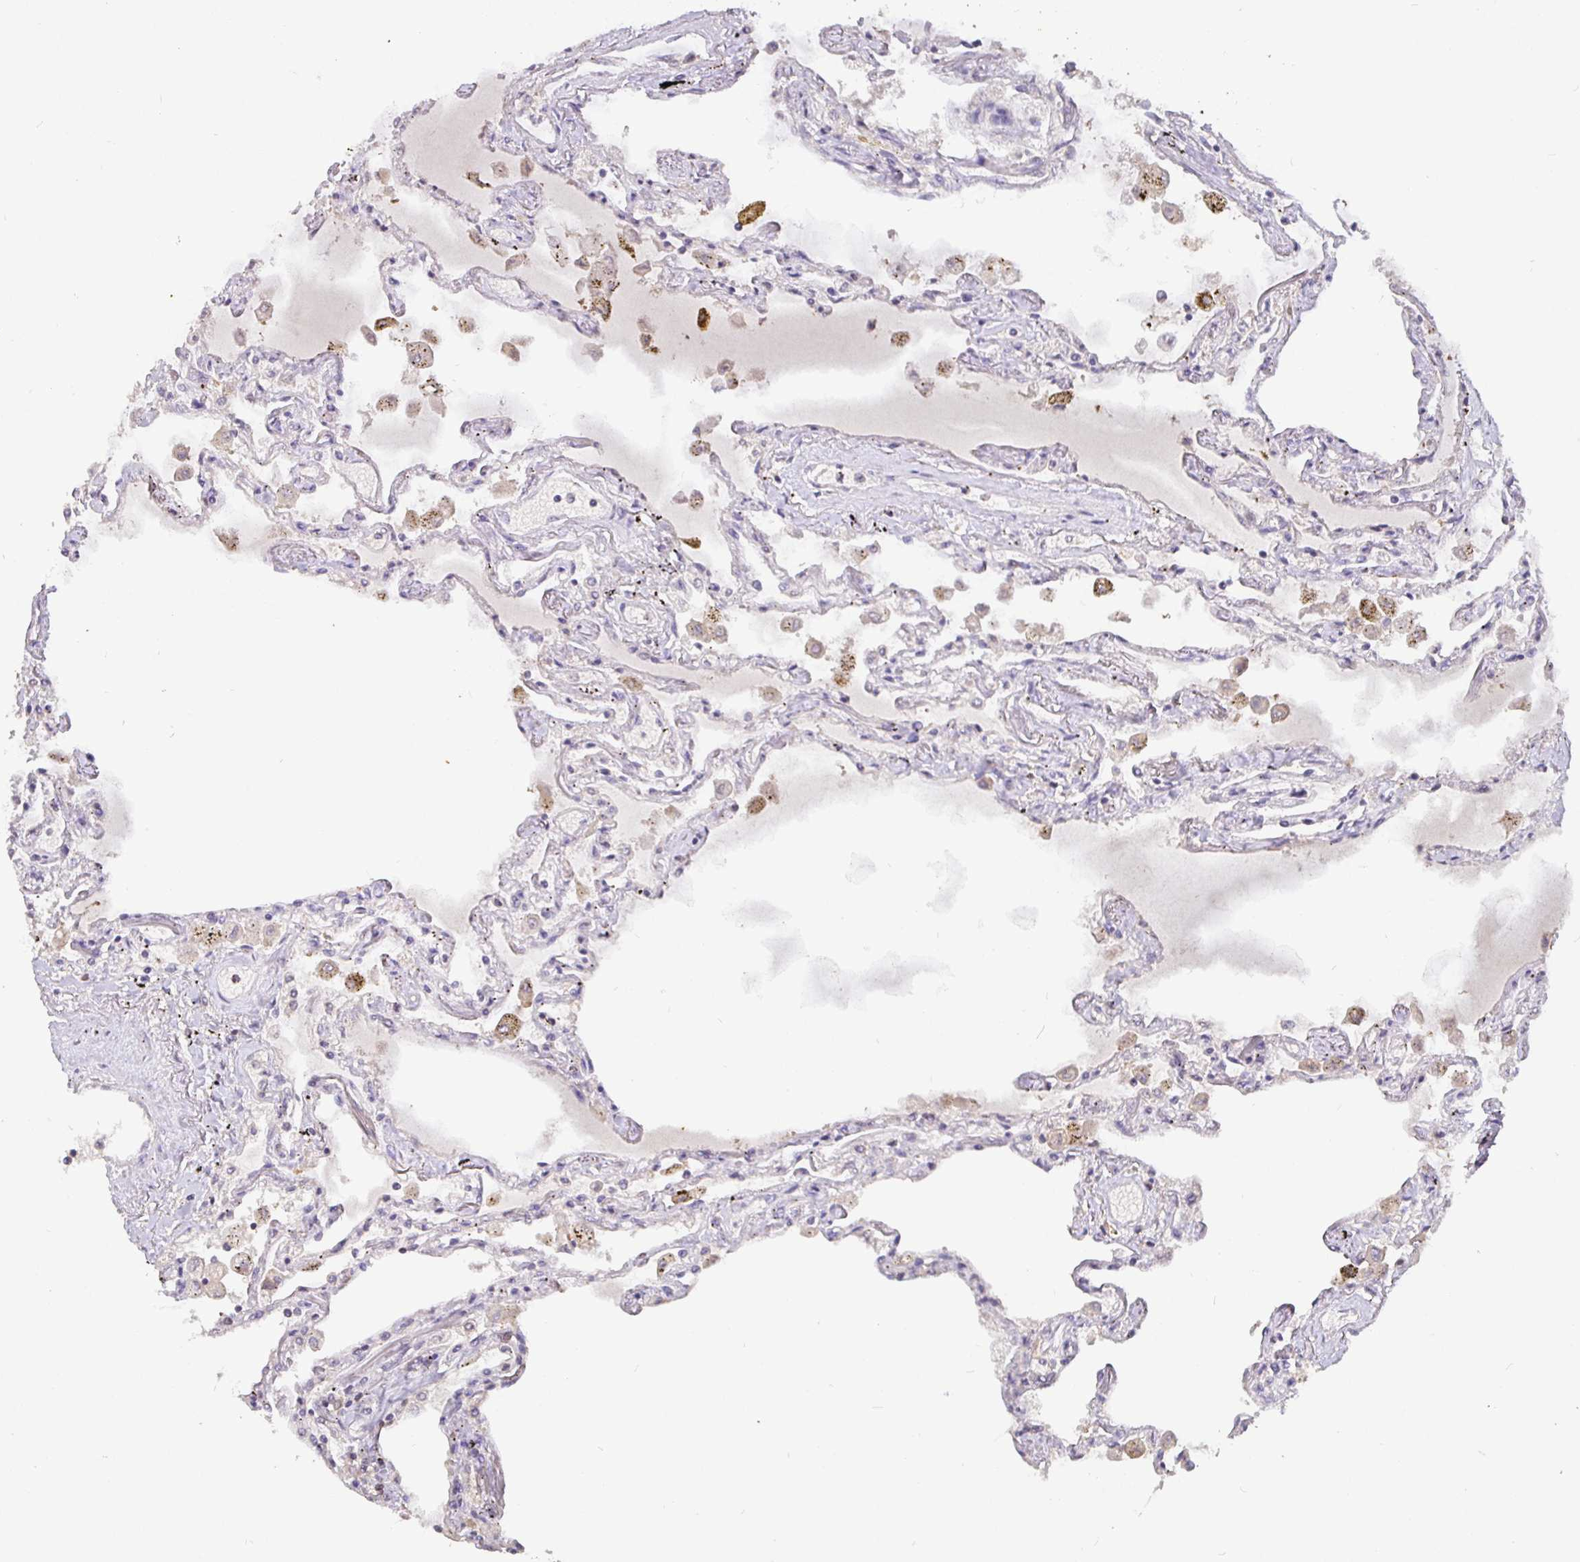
{"staining": {"intensity": "moderate", "quantity": "<25%", "location": "nuclear"}, "tissue": "lung", "cell_type": "Alveolar cells", "image_type": "normal", "snomed": [{"axis": "morphology", "description": "Normal tissue, NOS"}, {"axis": "morphology", "description": "Adenocarcinoma, NOS"}, {"axis": "topography", "description": "Cartilage tissue"}, {"axis": "topography", "description": "Lung"}], "caption": "A photomicrograph of lung stained for a protein shows moderate nuclear brown staining in alveolar cells. The protein of interest is stained brown, and the nuclei are stained in blue (DAB IHC with brightfield microscopy, high magnification).", "gene": "SHISA4", "patient": {"sex": "female", "age": 67}}